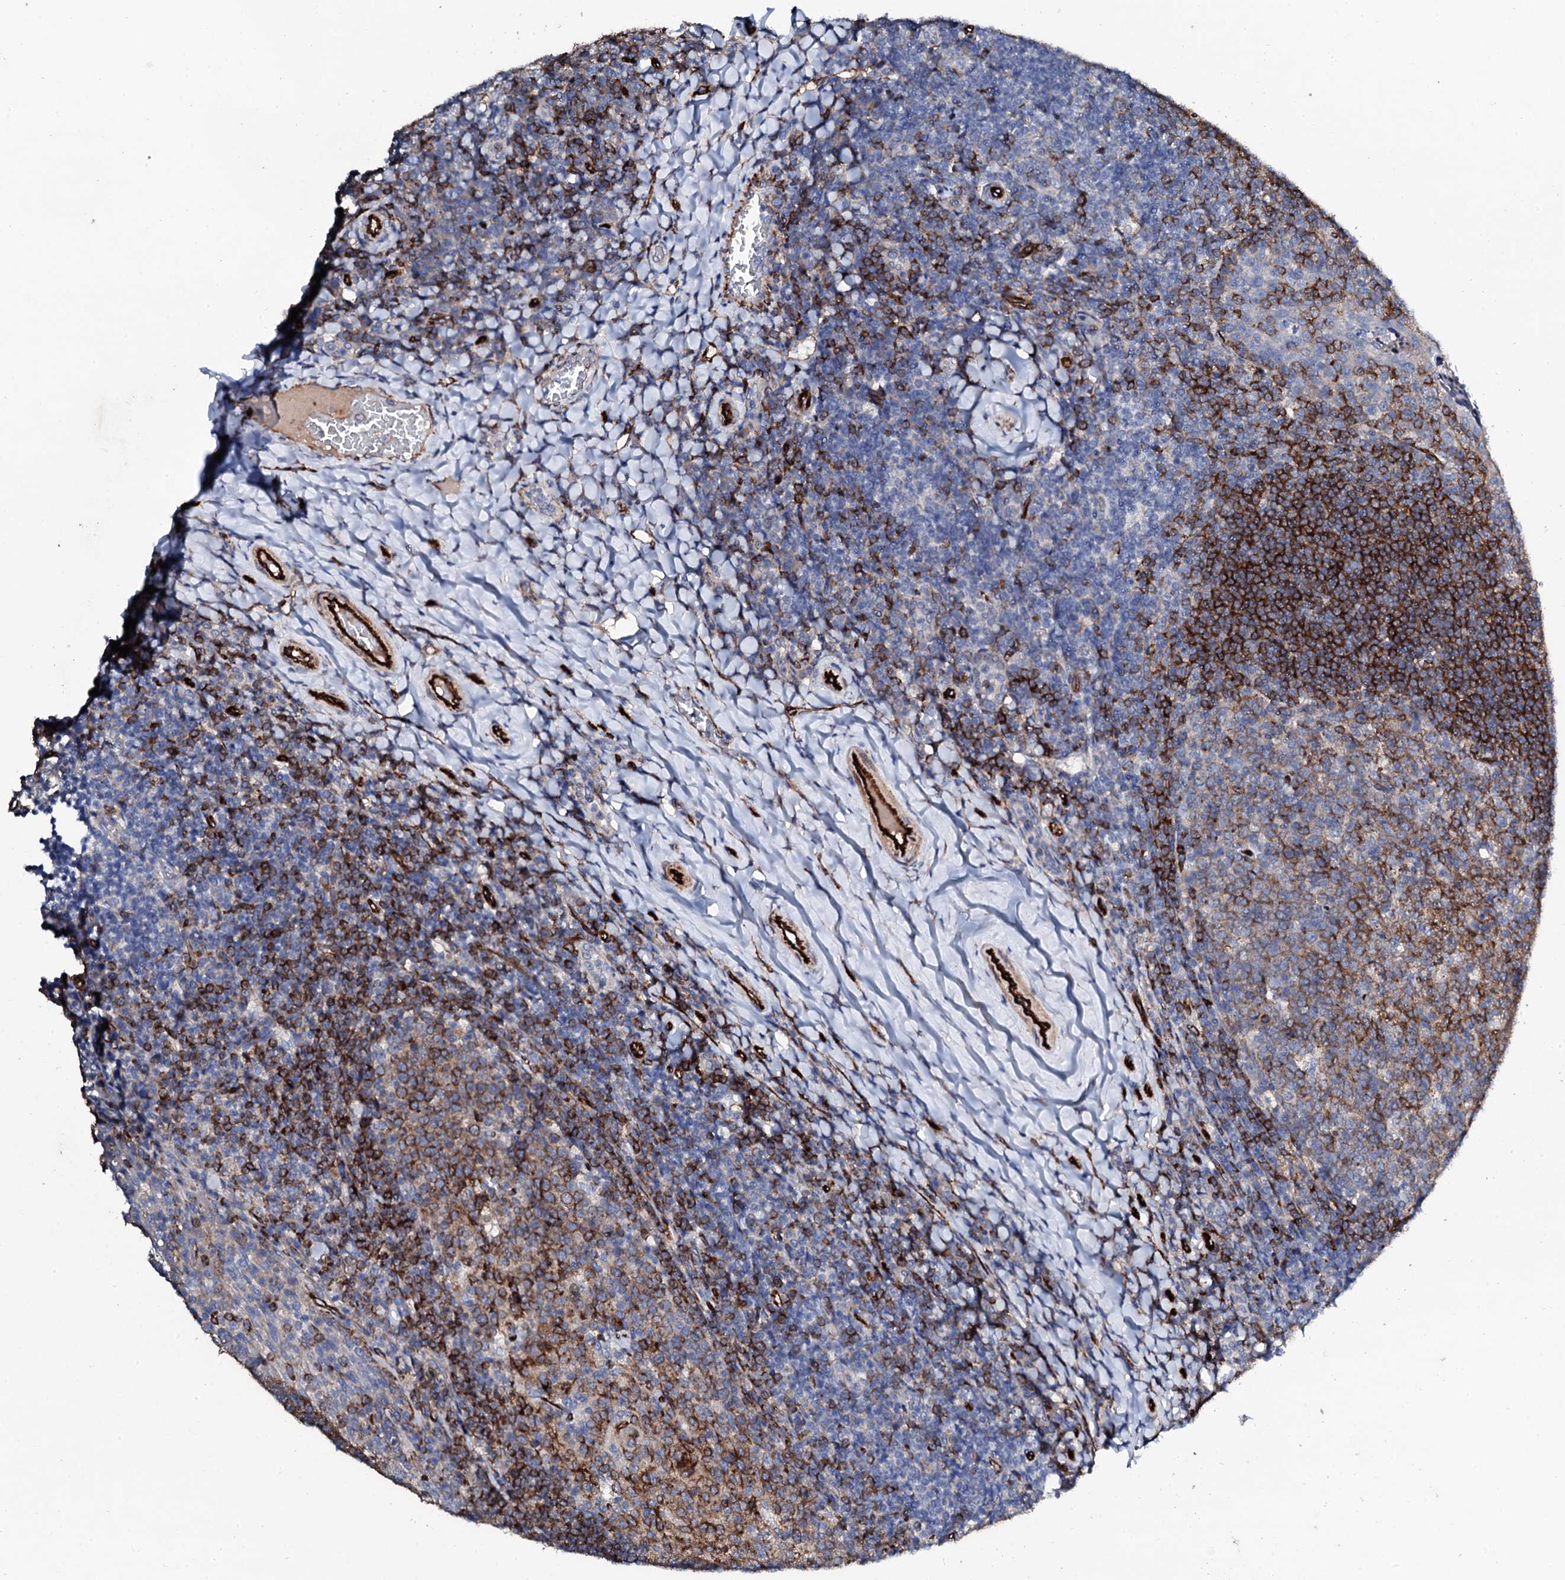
{"staining": {"intensity": "strong", "quantity": "<25%", "location": "cytoplasmic/membranous"}, "tissue": "tonsil", "cell_type": "Germinal center cells", "image_type": "normal", "snomed": [{"axis": "morphology", "description": "Normal tissue, NOS"}, {"axis": "topography", "description": "Tonsil"}], "caption": "IHC of benign human tonsil displays medium levels of strong cytoplasmic/membranous positivity in about <25% of germinal center cells.", "gene": "DBX1", "patient": {"sex": "female", "age": 10}}